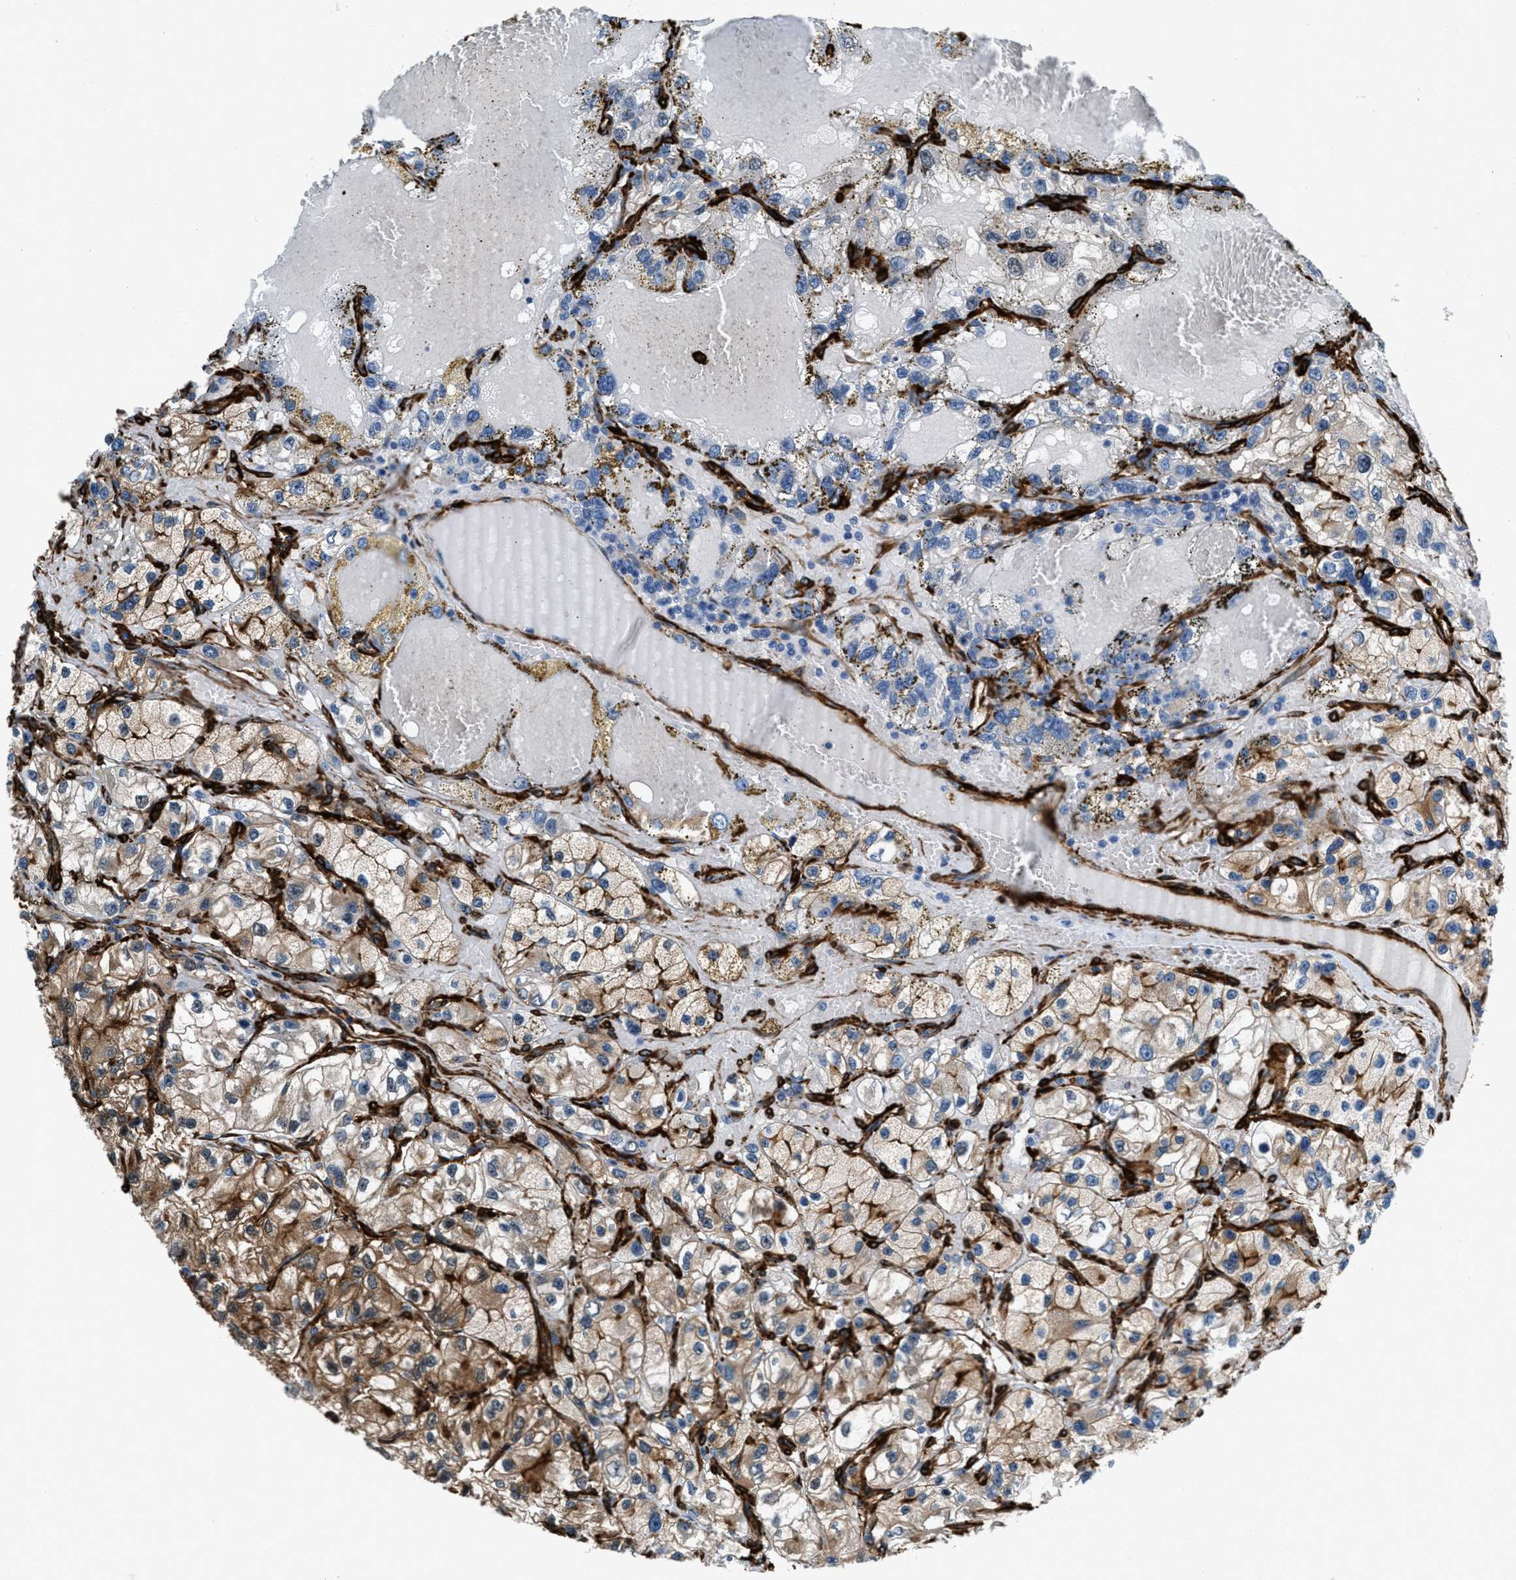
{"staining": {"intensity": "moderate", "quantity": ">75%", "location": "cytoplasmic/membranous"}, "tissue": "renal cancer", "cell_type": "Tumor cells", "image_type": "cancer", "snomed": [{"axis": "morphology", "description": "Adenocarcinoma, NOS"}, {"axis": "topography", "description": "Kidney"}], "caption": "The image exhibits immunohistochemical staining of renal cancer. There is moderate cytoplasmic/membranous positivity is appreciated in about >75% of tumor cells.", "gene": "CALD1", "patient": {"sex": "female", "age": 57}}